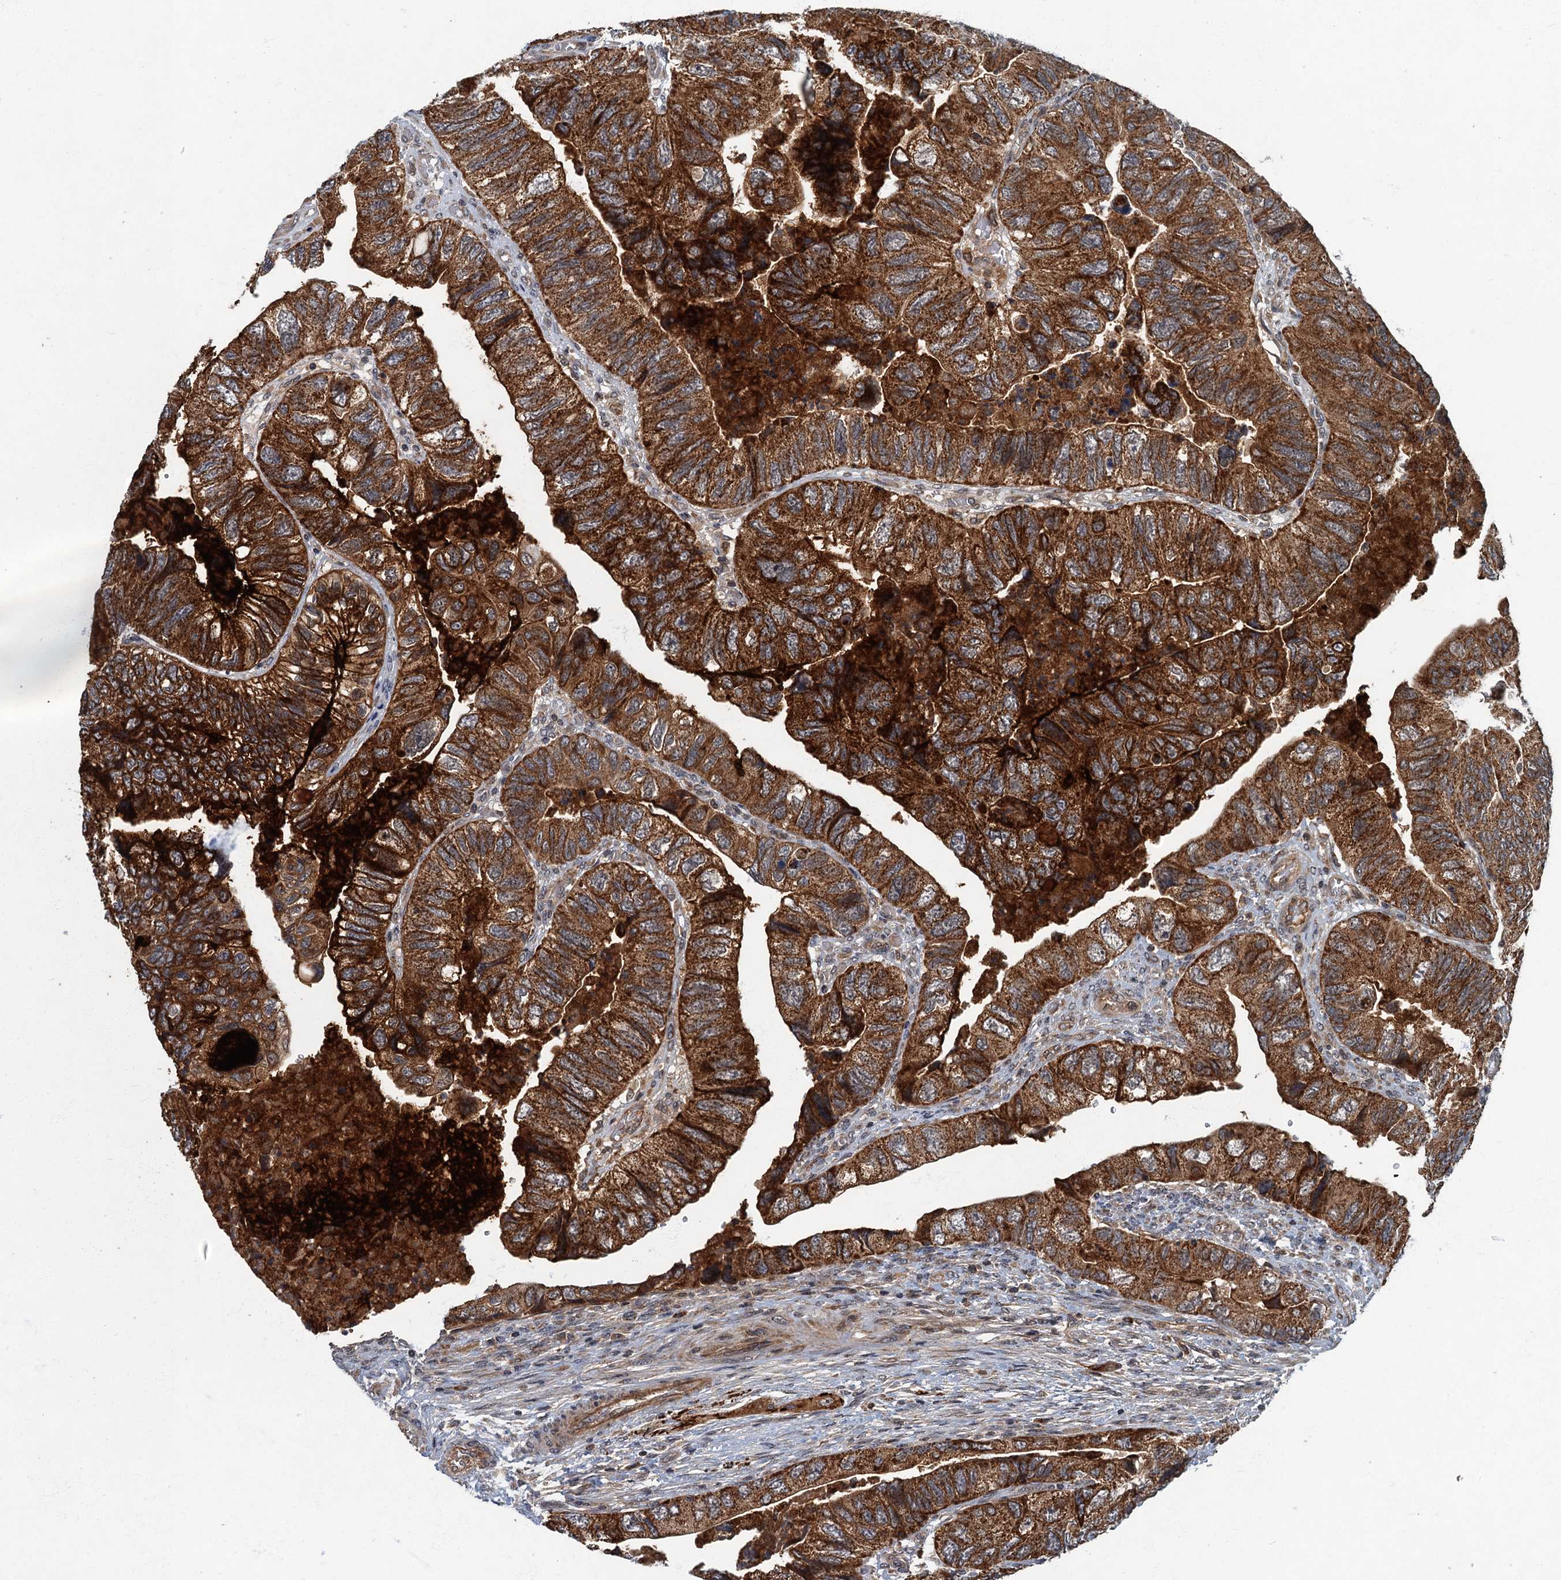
{"staining": {"intensity": "strong", "quantity": ">75%", "location": "cytoplasmic/membranous"}, "tissue": "colorectal cancer", "cell_type": "Tumor cells", "image_type": "cancer", "snomed": [{"axis": "morphology", "description": "Adenocarcinoma, NOS"}, {"axis": "topography", "description": "Rectum"}], "caption": "Strong cytoplasmic/membranous staining is identified in approximately >75% of tumor cells in adenocarcinoma (colorectal).", "gene": "SLC11A2", "patient": {"sex": "male", "age": 63}}